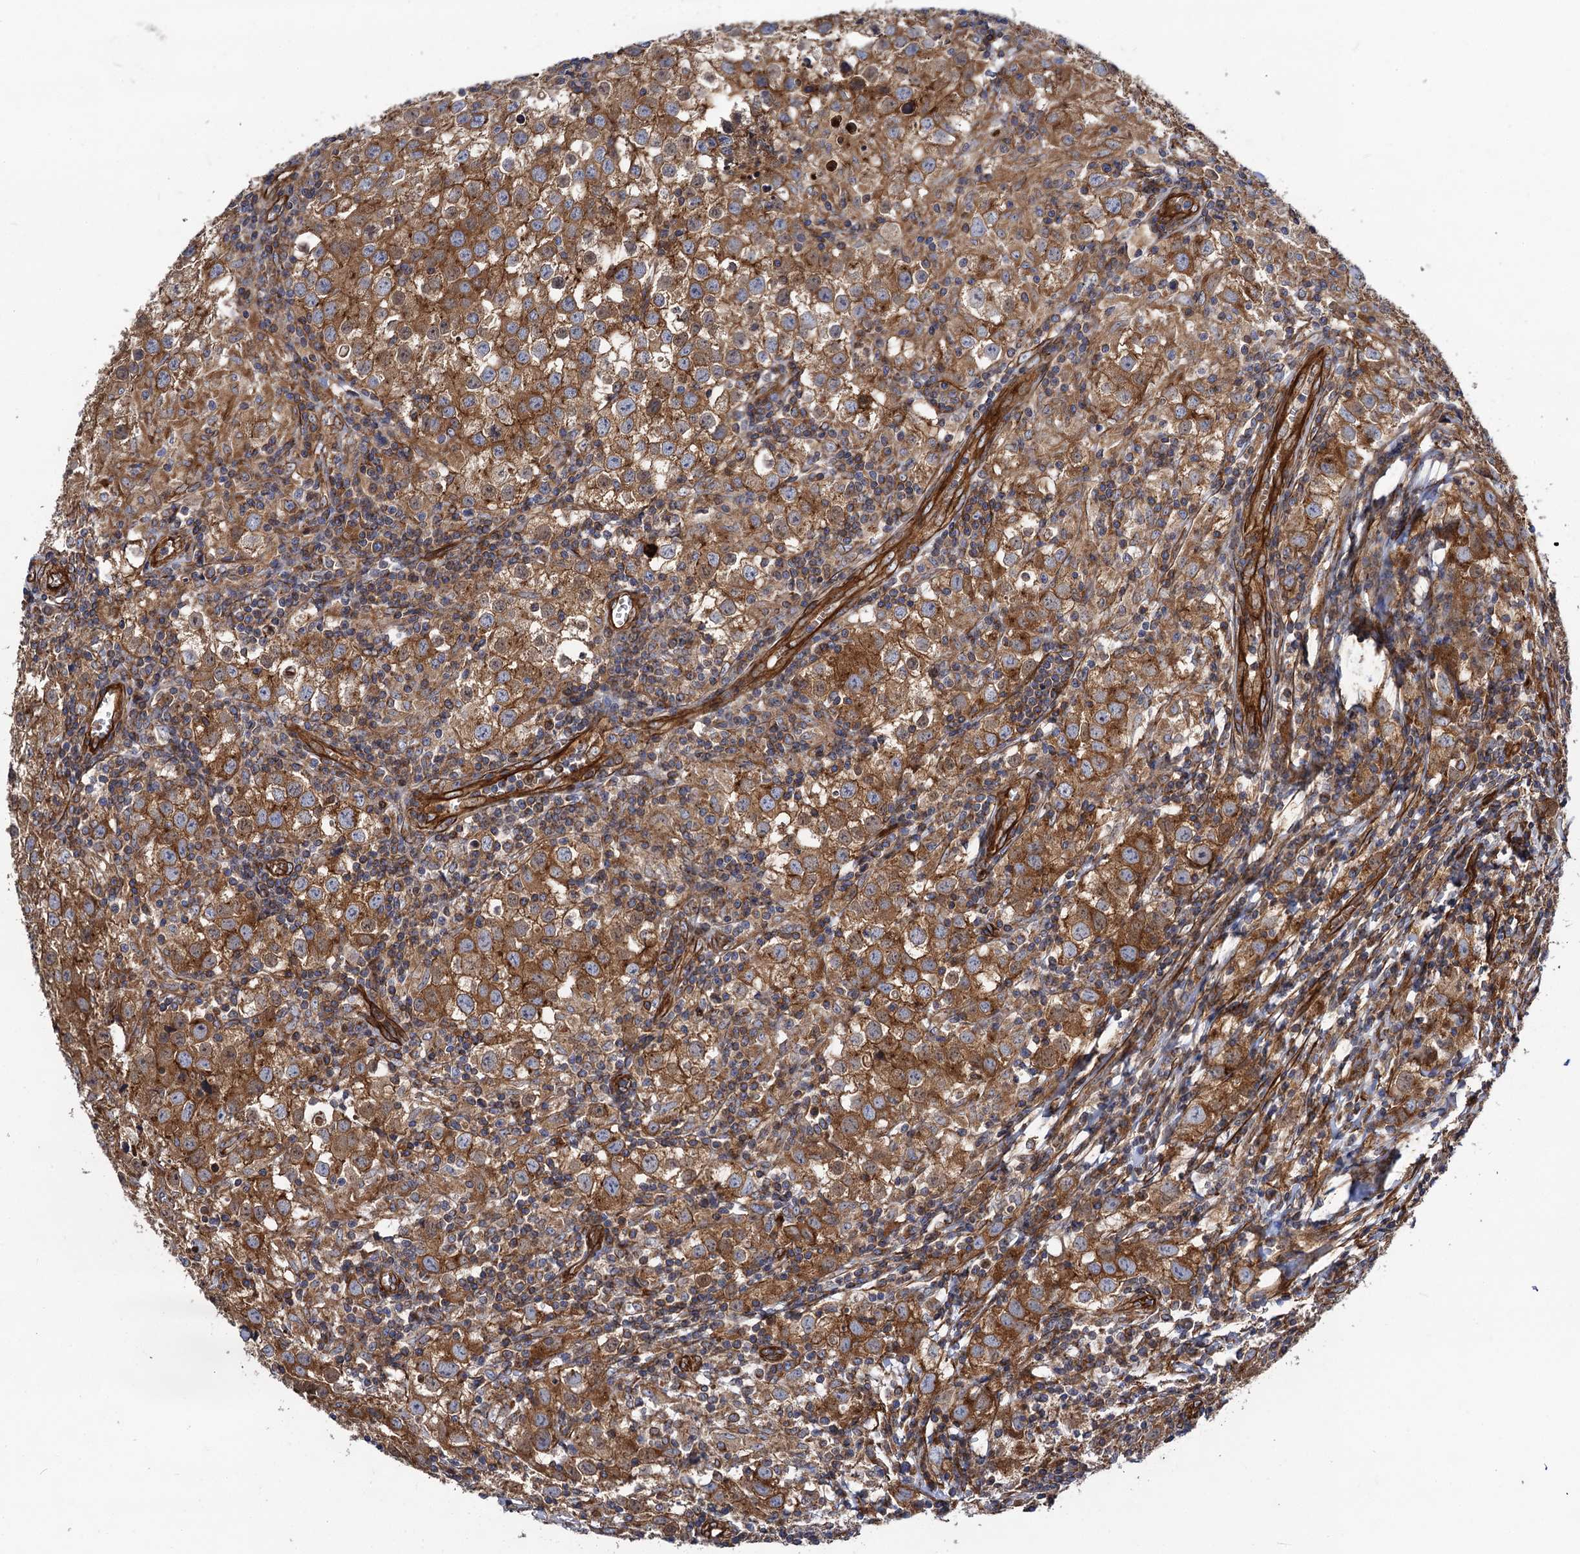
{"staining": {"intensity": "moderate", "quantity": ">75%", "location": "cytoplasmic/membranous"}, "tissue": "testis cancer", "cell_type": "Tumor cells", "image_type": "cancer", "snomed": [{"axis": "morphology", "description": "Seminoma, NOS"}, {"axis": "morphology", "description": "Carcinoma, Embryonal, NOS"}, {"axis": "topography", "description": "Testis"}], "caption": "Embryonal carcinoma (testis) stained with a brown dye reveals moderate cytoplasmic/membranous positive expression in approximately >75% of tumor cells.", "gene": "CIP2A", "patient": {"sex": "male", "age": 43}}